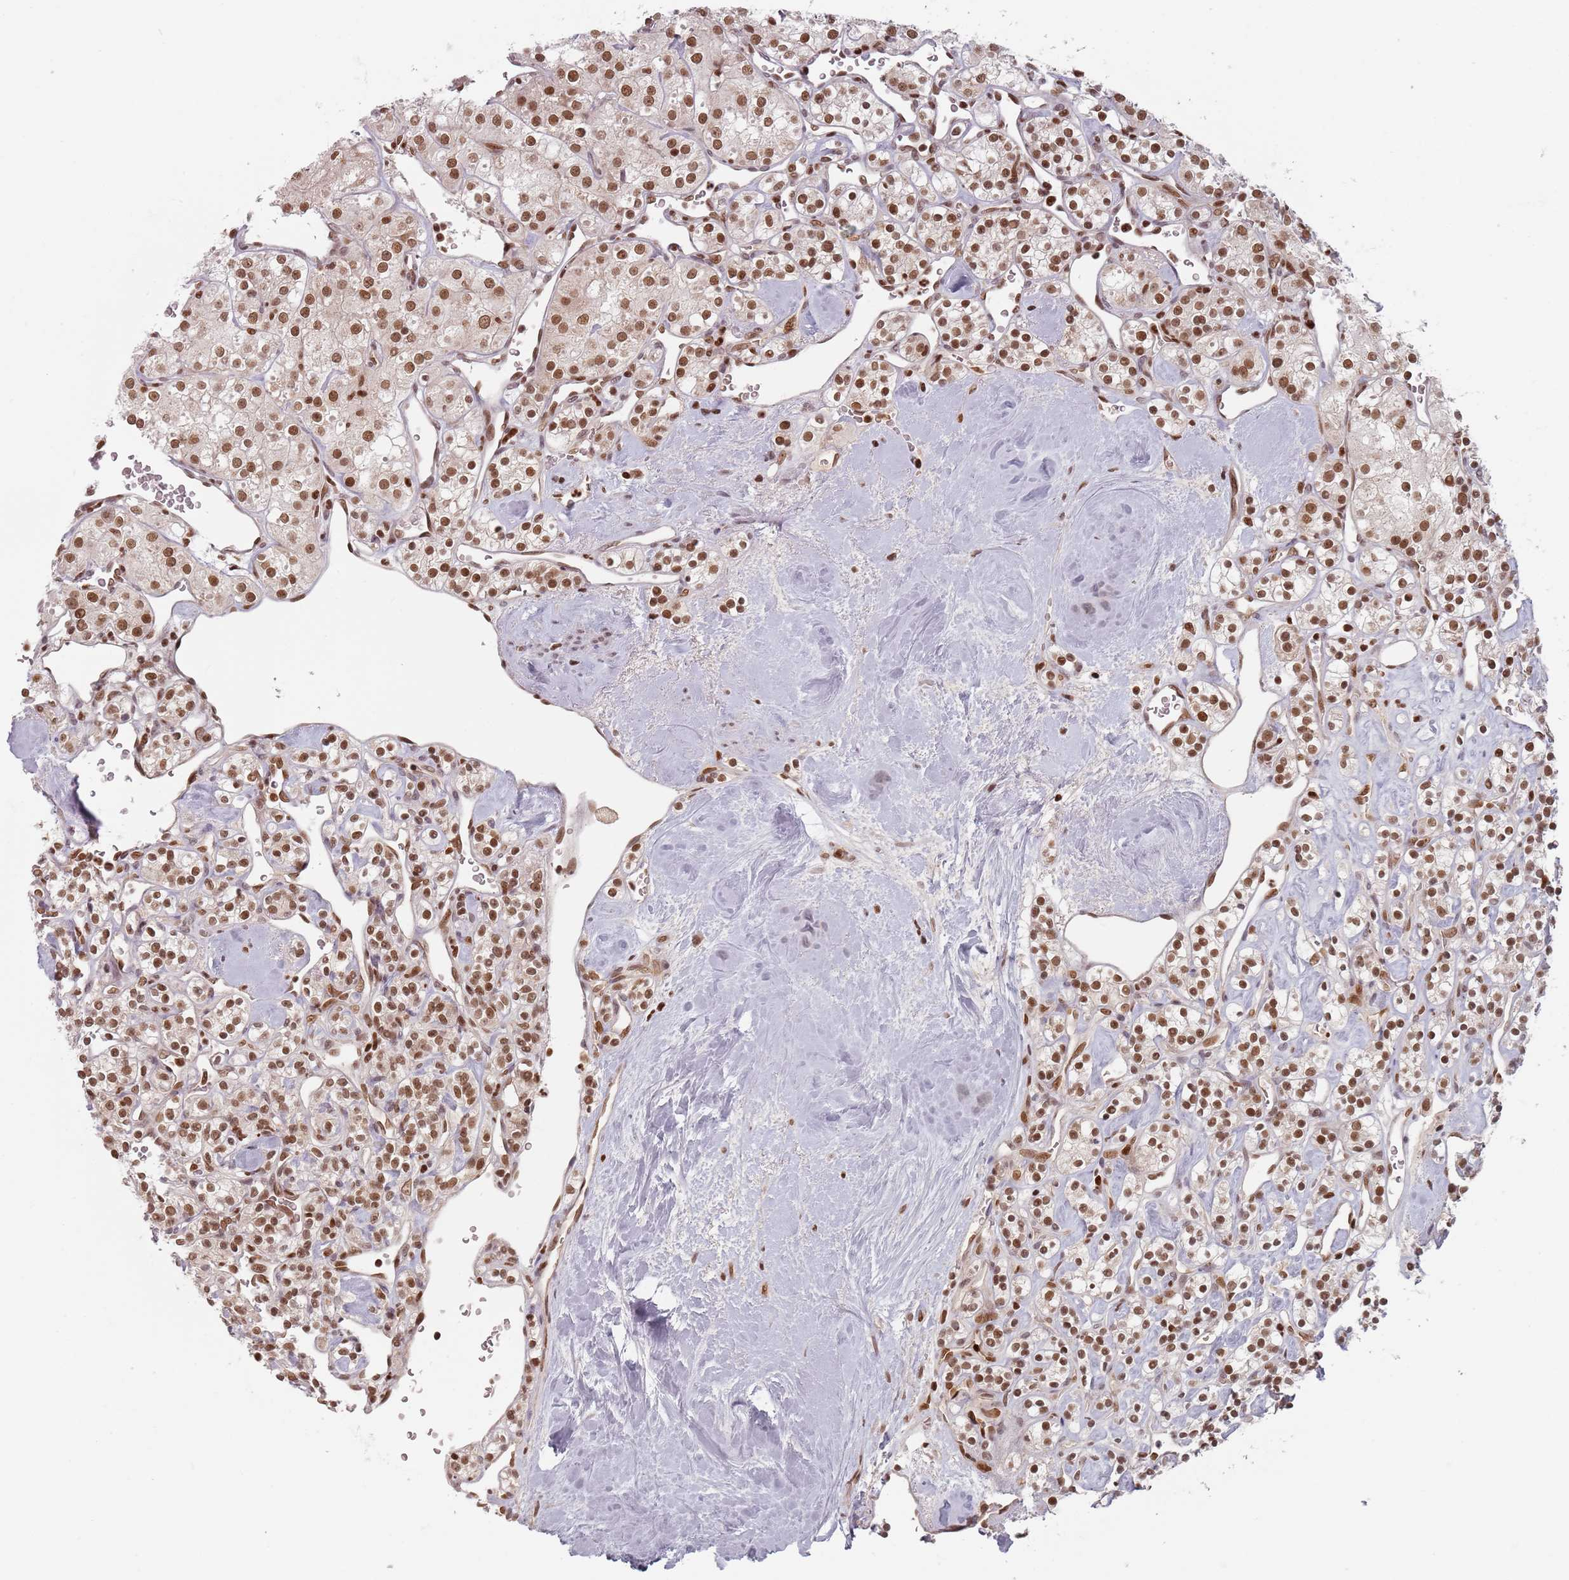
{"staining": {"intensity": "strong", "quantity": ">75%", "location": "nuclear"}, "tissue": "renal cancer", "cell_type": "Tumor cells", "image_type": "cancer", "snomed": [{"axis": "morphology", "description": "Adenocarcinoma, NOS"}, {"axis": "topography", "description": "Kidney"}], "caption": "Immunohistochemistry (IHC) image of neoplastic tissue: adenocarcinoma (renal) stained using immunohistochemistry (IHC) shows high levels of strong protein expression localized specifically in the nuclear of tumor cells, appearing as a nuclear brown color.", "gene": "NUP50", "patient": {"sex": "male", "age": 77}}